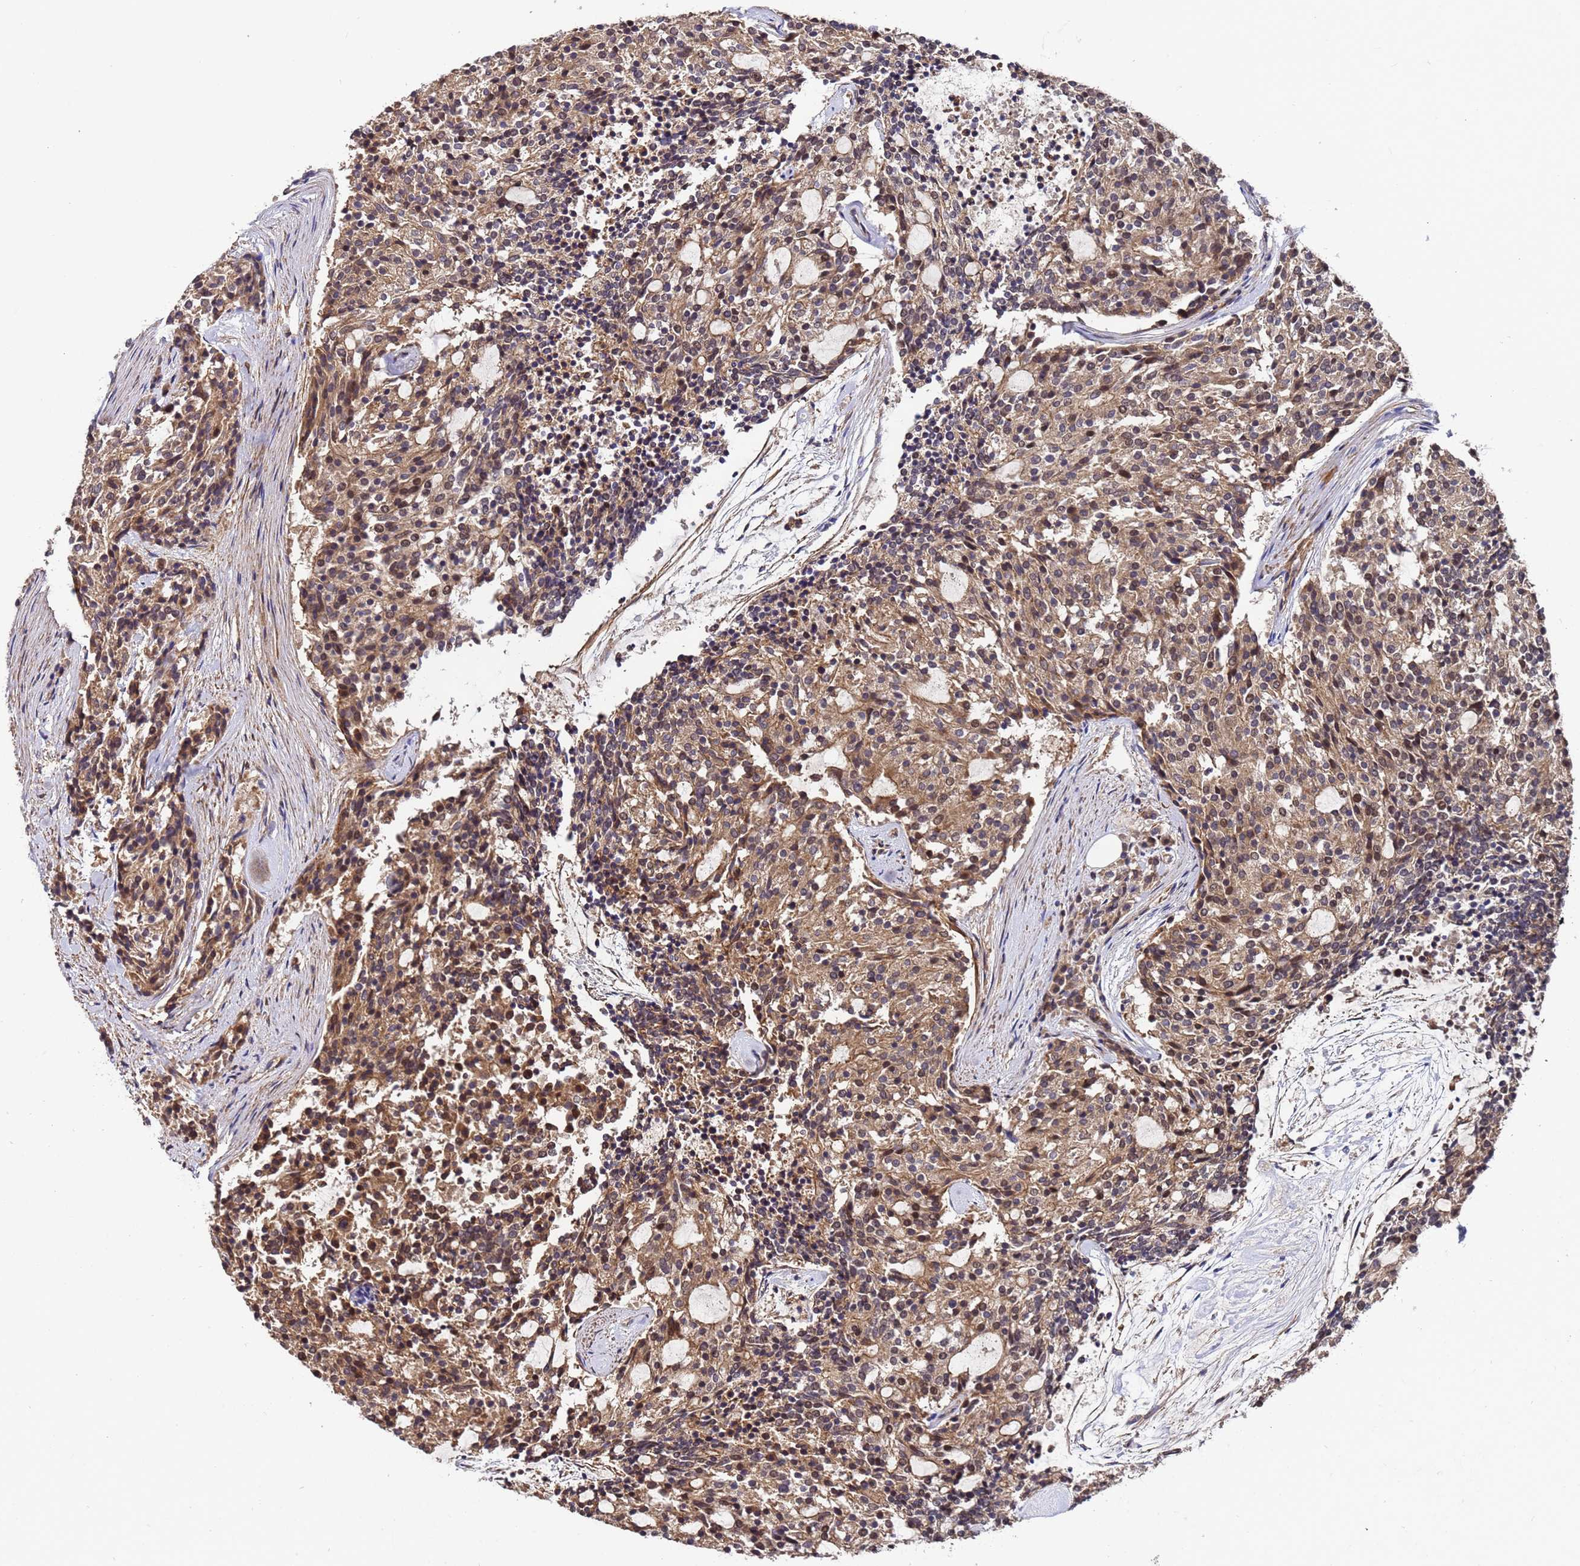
{"staining": {"intensity": "moderate", "quantity": ">75%", "location": "cytoplasmic/membranous,nuclear"}, "tissue": "carcinoid", "cell_type": "Tumor cells", "image_type": "cancer", "snomed": [{"axis": "morphology", "description": "Carcinoid, malignant, NOS"}, {"axis": "topography", "description": "Pancreas"}], "caption": "Immunohistochemistry micrograph of neoplastic tissue: carcinoid (malignant) stained using immunohistochemistry reveals medium levels of moderate protein expression localized specifically in the cytoplasmic/membranous and nuclear of tumor cells, appearing as a cytoplasmic/membranous and nuclear brown color.", "gene": "GSTCD", "patient": {"sex": "female", "age": 54}}